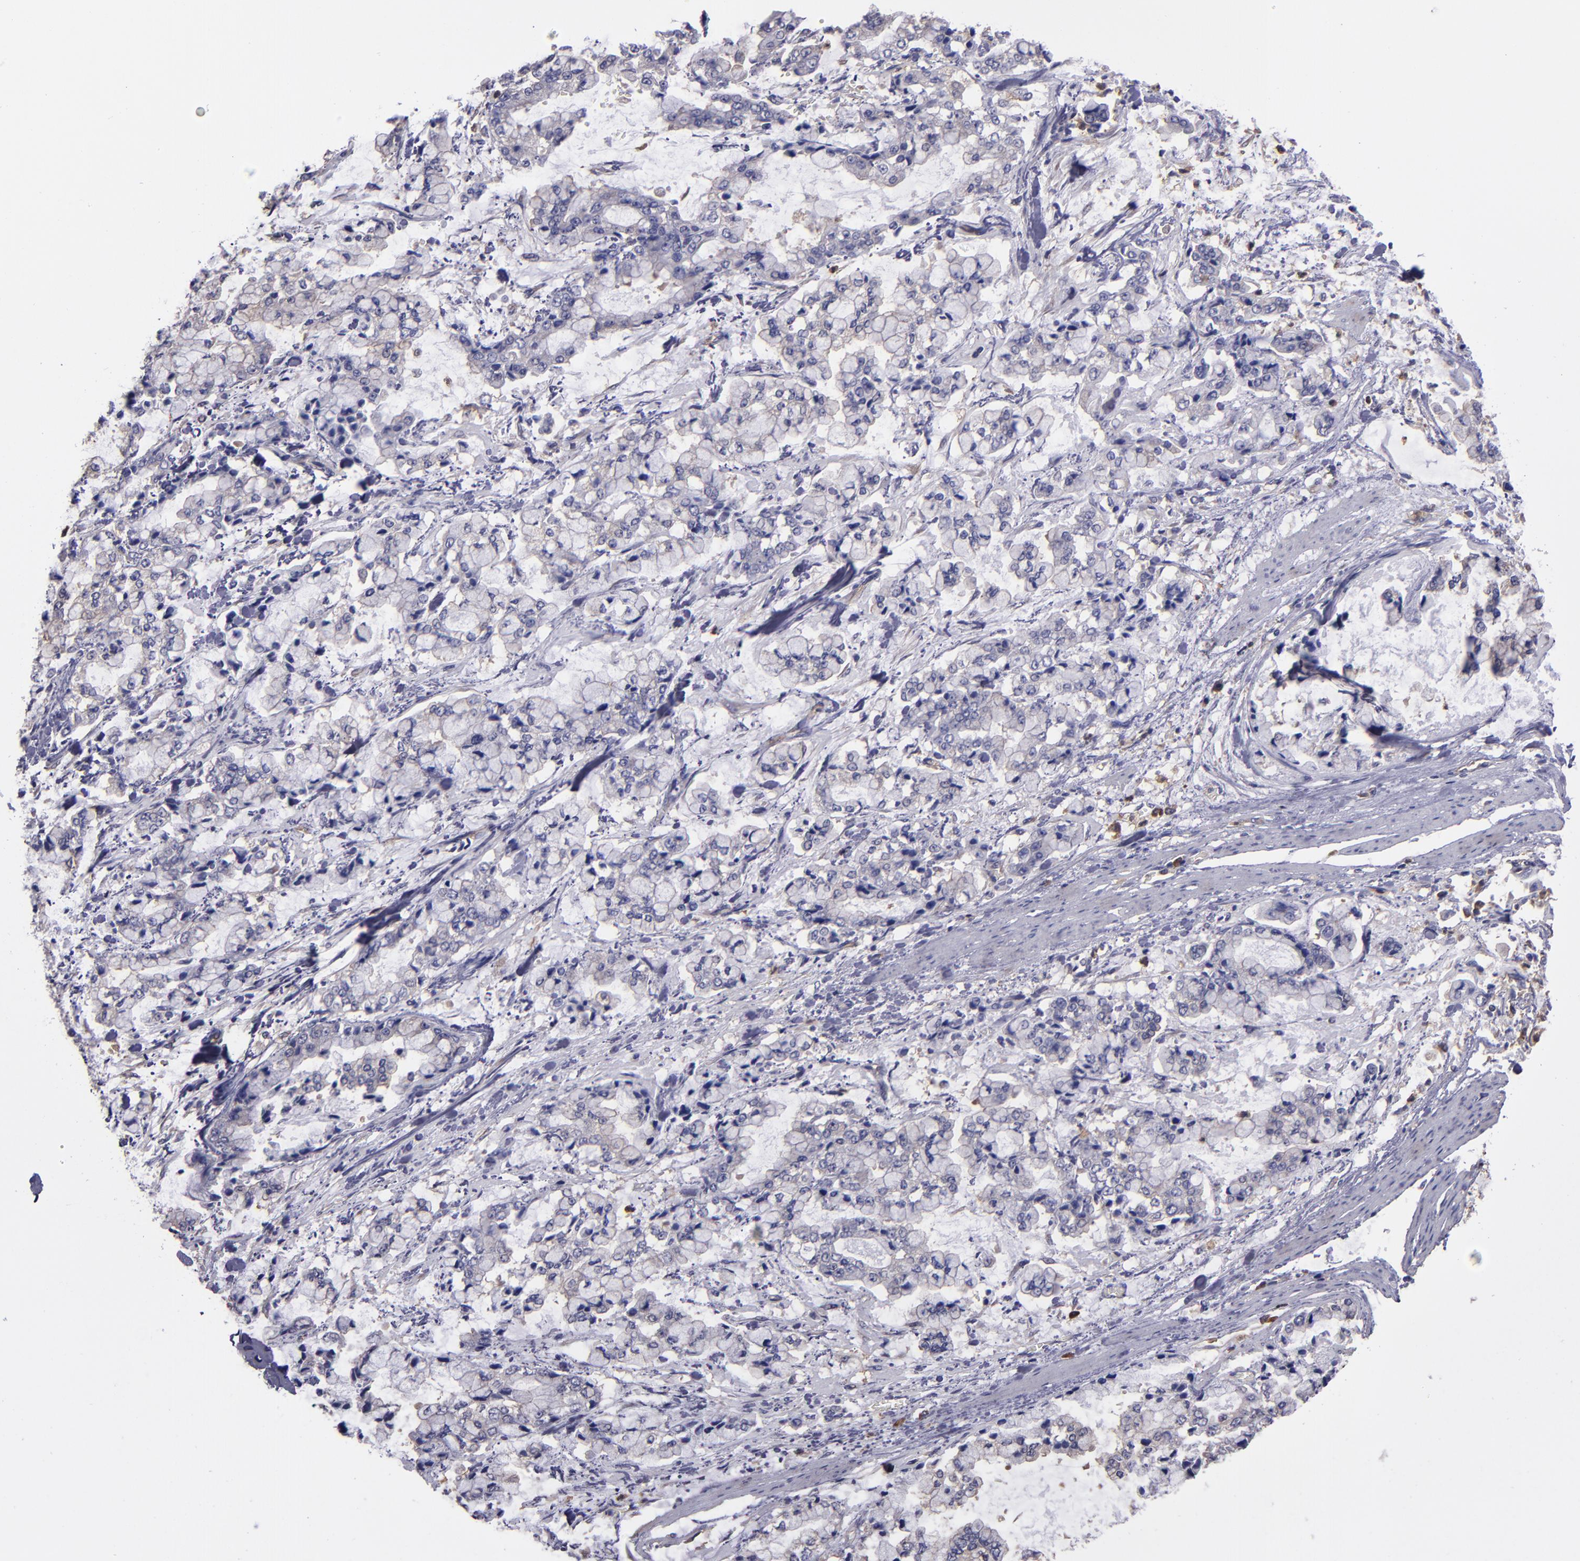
{"staining": {"intensity": "weak", "quantity": "<25%", "location": "cytoplasmic/membranous"}, "tissue": "stomach cancer", "cell_type": "Tumor cells", "image_type": "cancer", "snomed": [{"axis": "morphology", "description": "Normal tissue, NOS"}, {"axis": "morphology", "description": "Adenocarcinoma, NOS"}, {"axis": "topography", "description": "Stomach, upper"}, {"axis": "topography", "description": "Stomach"}], "caption": "The immunohistochemistry image has no significant staining in tumor cells of stomach cancer tissue. (DAB immunohistochemistry (IHC) visualized using brightfield microscopy, high magnification).", "gene": "CARS1", "patient": {"sex": "male", "age": 76}}